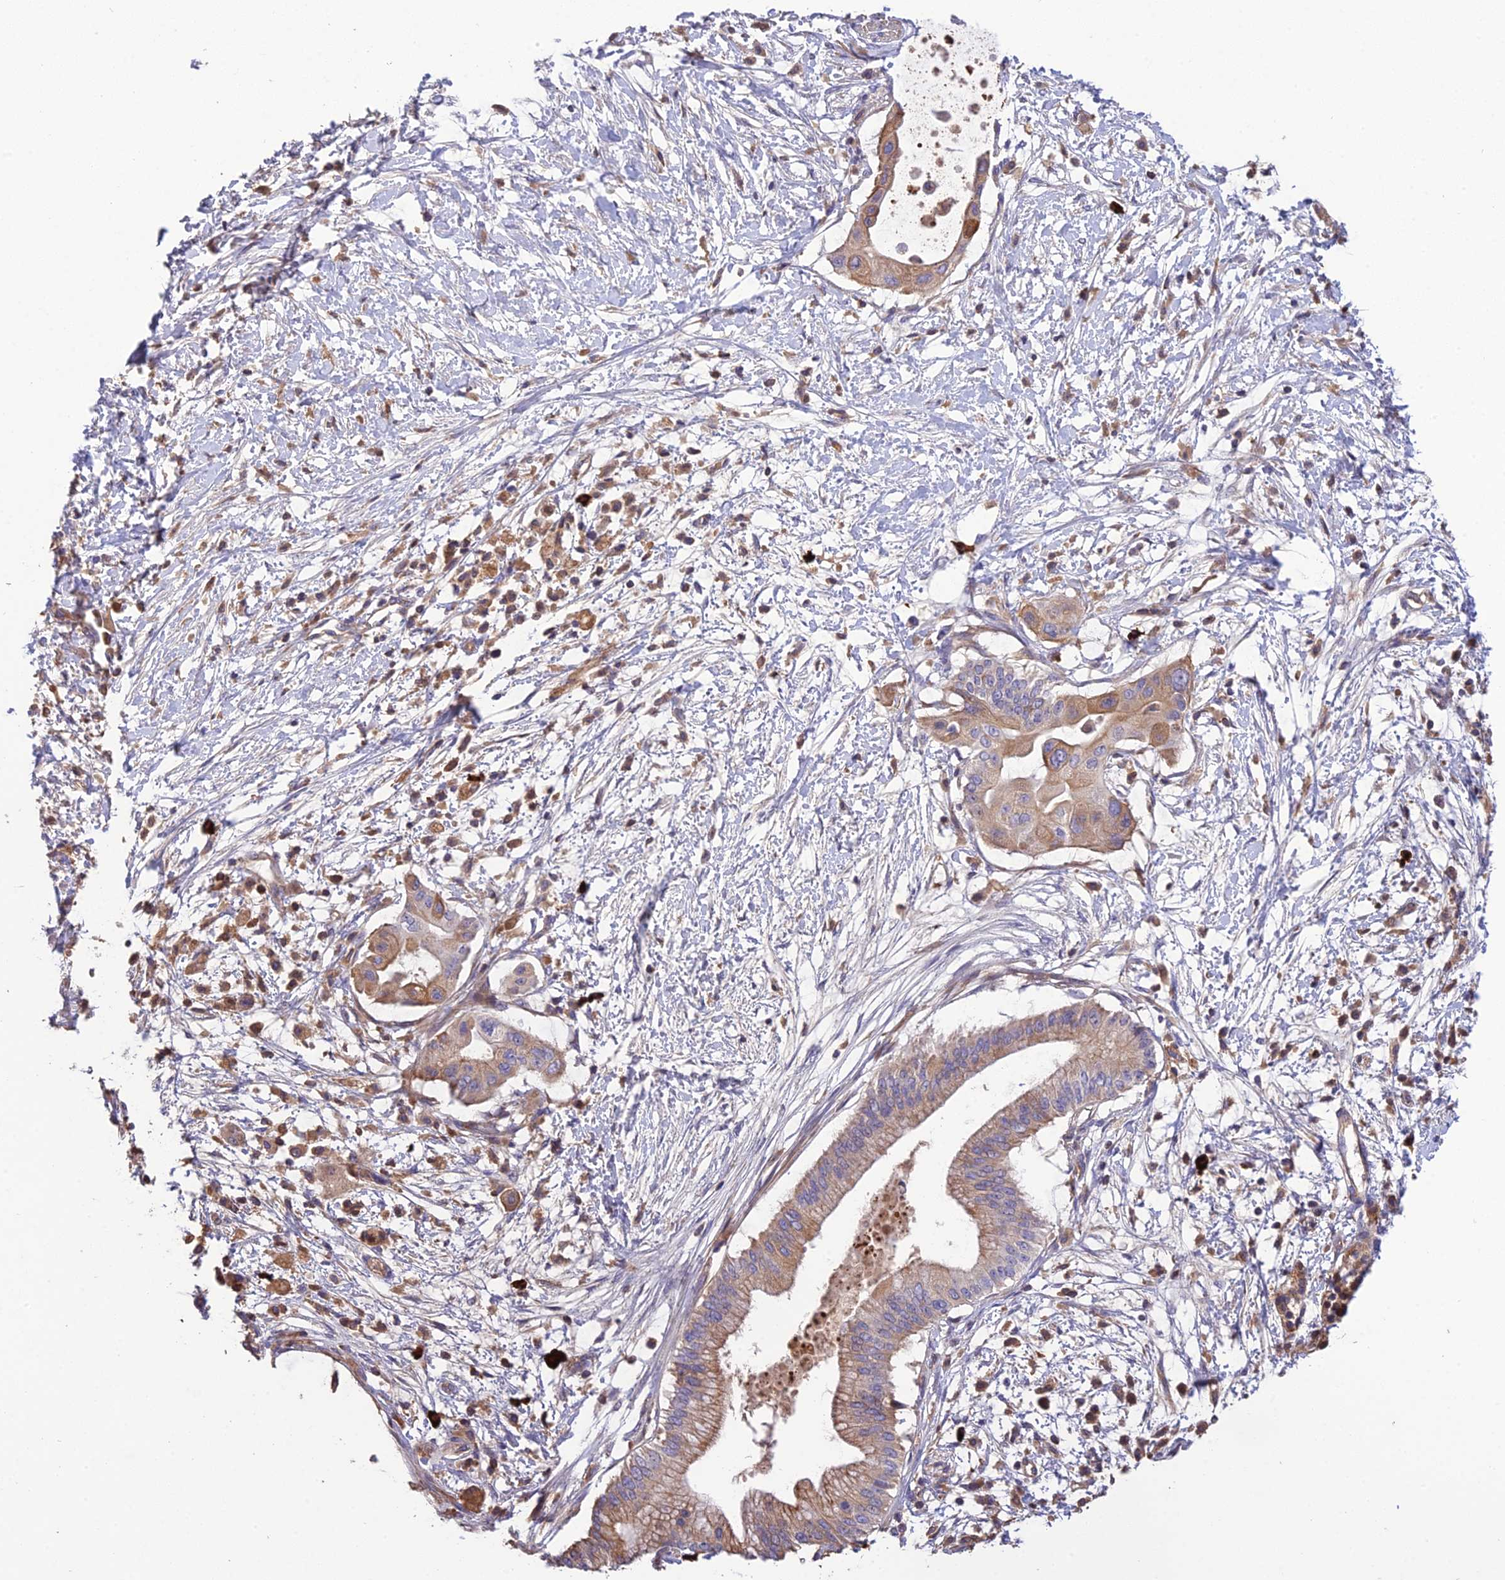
{"staining": {"intensity": "moderate", "quantity": "25%-75%", "location": "cytoplasmic/membranous"}, "tissue": "pancreatic cancer", "cell_type": "Tumor cells", "image_type": "cancer", "snomed": [{"axis": "morphology", "description": "Adenocarcinoma, NOS"}, {"axis": "topography", "description": "Pancreas"}], "caption": "Pancreatic cancer (adenocarcinoma) stained for a protein (brown) shows moderate cytoplasmic/membranous positive expression in approximately 25%-75% of tumor cells.", "gene": "MIOS", "patient": {"sex": "male", "age": 68}}